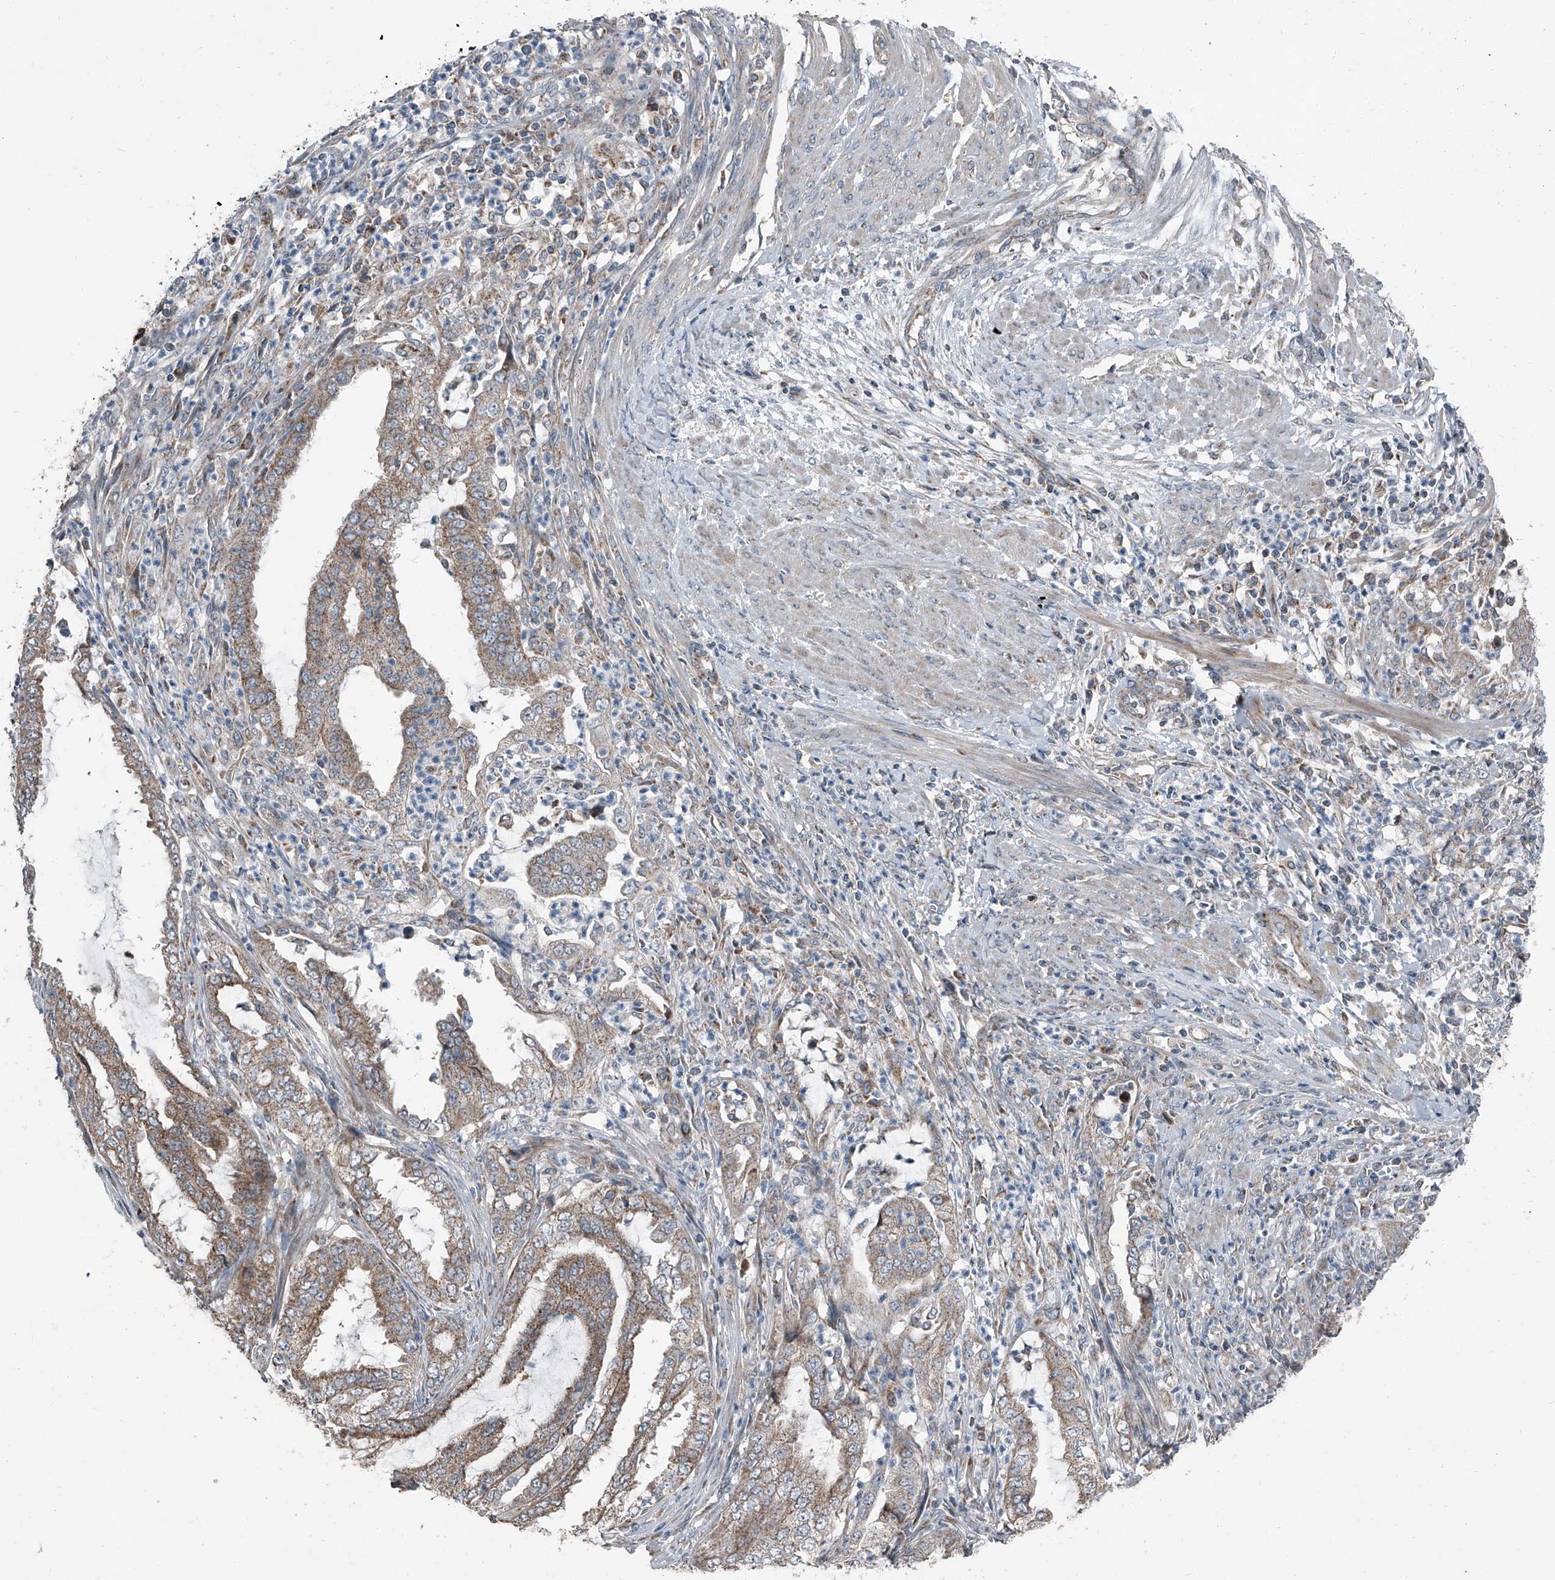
{"staining": {"intensity": "moderate", "quantity": ">75%", "location": "cytoplasmic/membranous"}, "tissue": "endometrial cancer", "cell_type": "Tumor cells", "image_type": "cancer", "snomed": [{"axis": "morphology", "description": "Adenocarcinoma, NOS"}, {"axis": "topography", "description": "Endometrium"}], "caption": "Moderate cytoplasmic/membranous expression for a protein is identified in approximately >75% of tumor cells of endometrial cancer (adenocarcinoma) using immunohistochemistry.", "gene": "CHRNA7", "patient": {"sex": "female", "age": 51}}